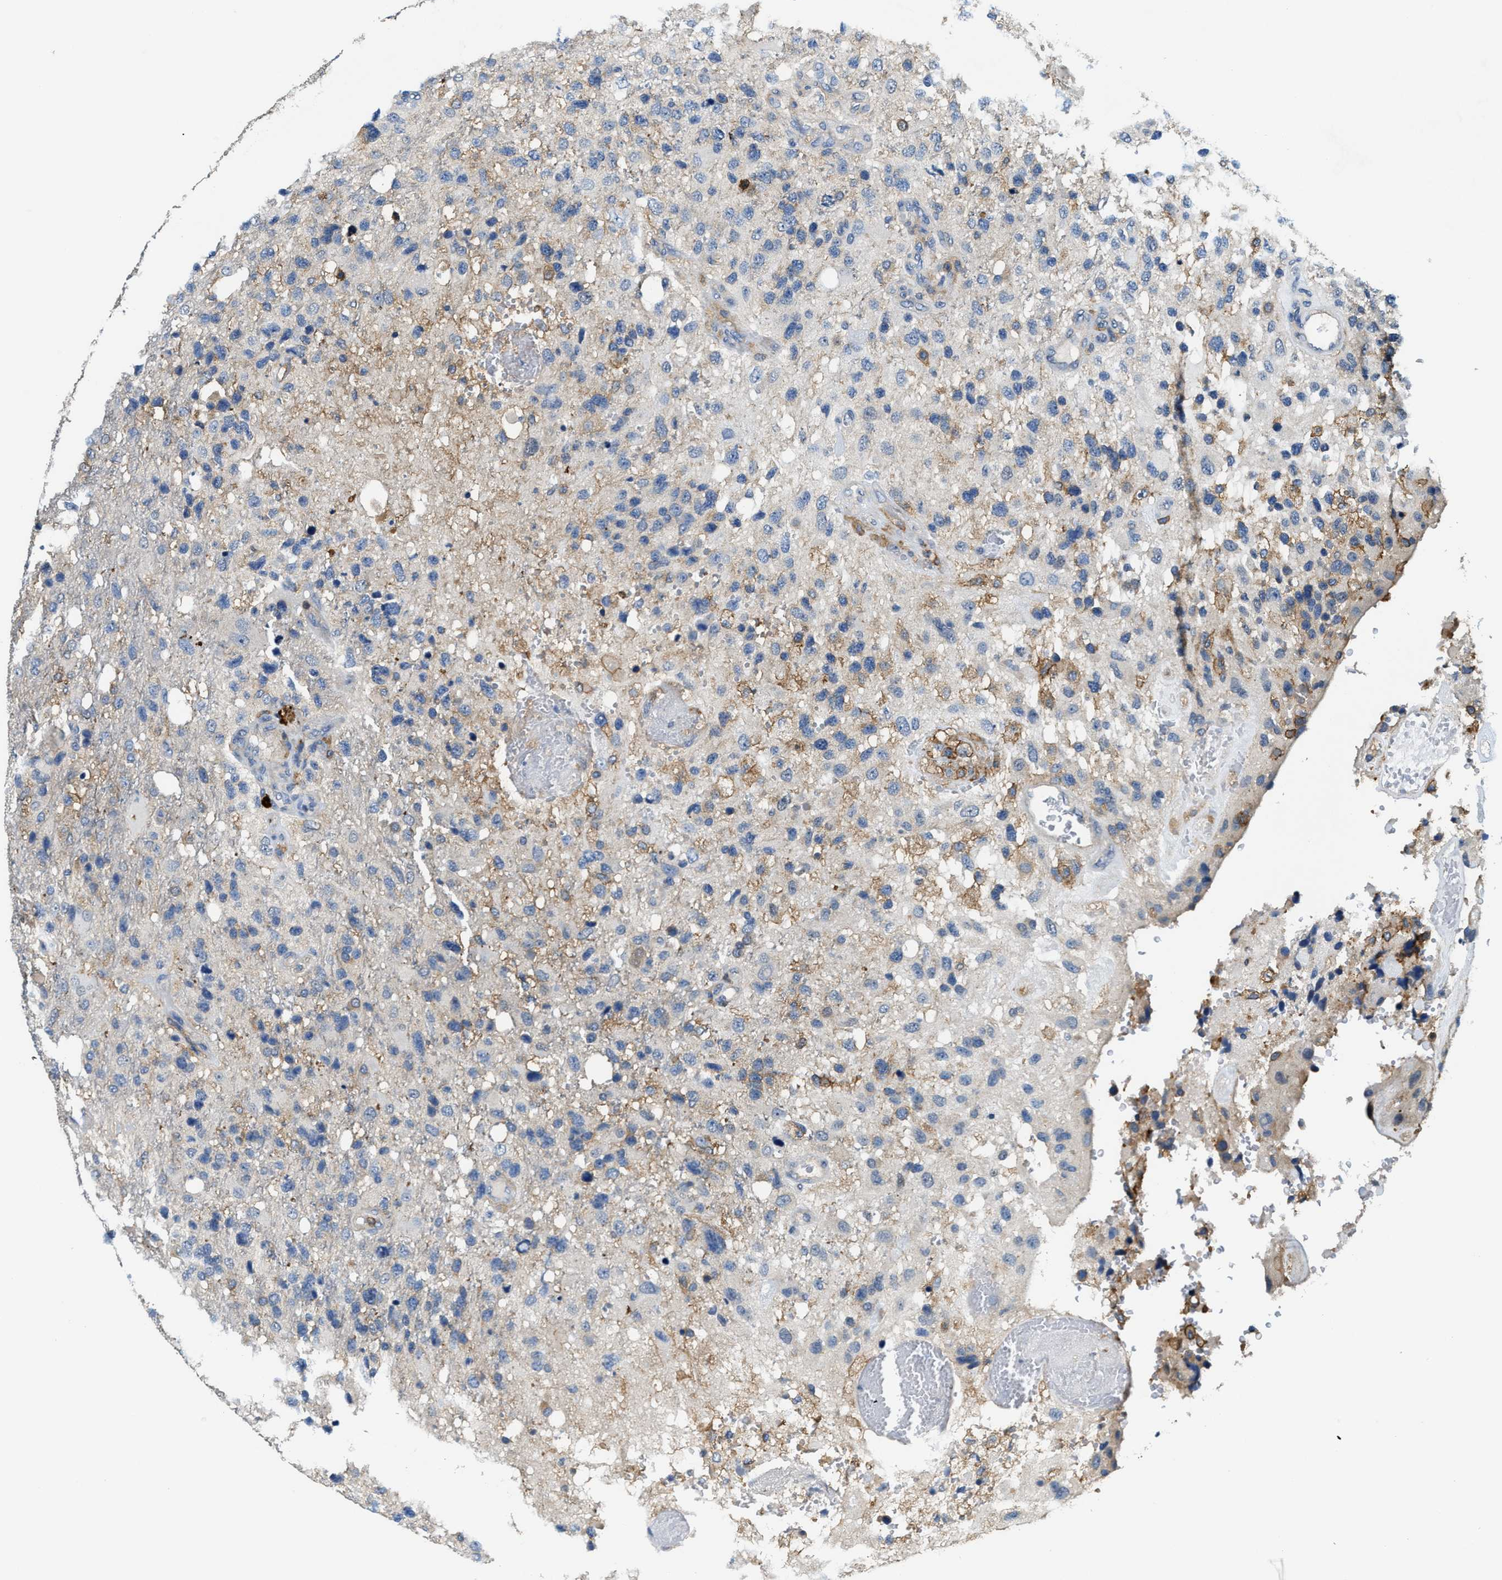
{"staining": {"intensity": "negative", "quantity": "none", "location": "none"}, "tissue": "glioma", "cell_type": "Tumor cells", "image_type": "cancer", "snomed": [{"axis": "morphology", "description": "Glioma, malignant, High grade"}, {"axis": "topography", "description": "Brain"}], "caption": "Protein analysis of malignant high-grade glioma exhibits no significant expression in tumor cells.", "gene": "MYO1G", "patient": {"sex": "female", "age": 58}}